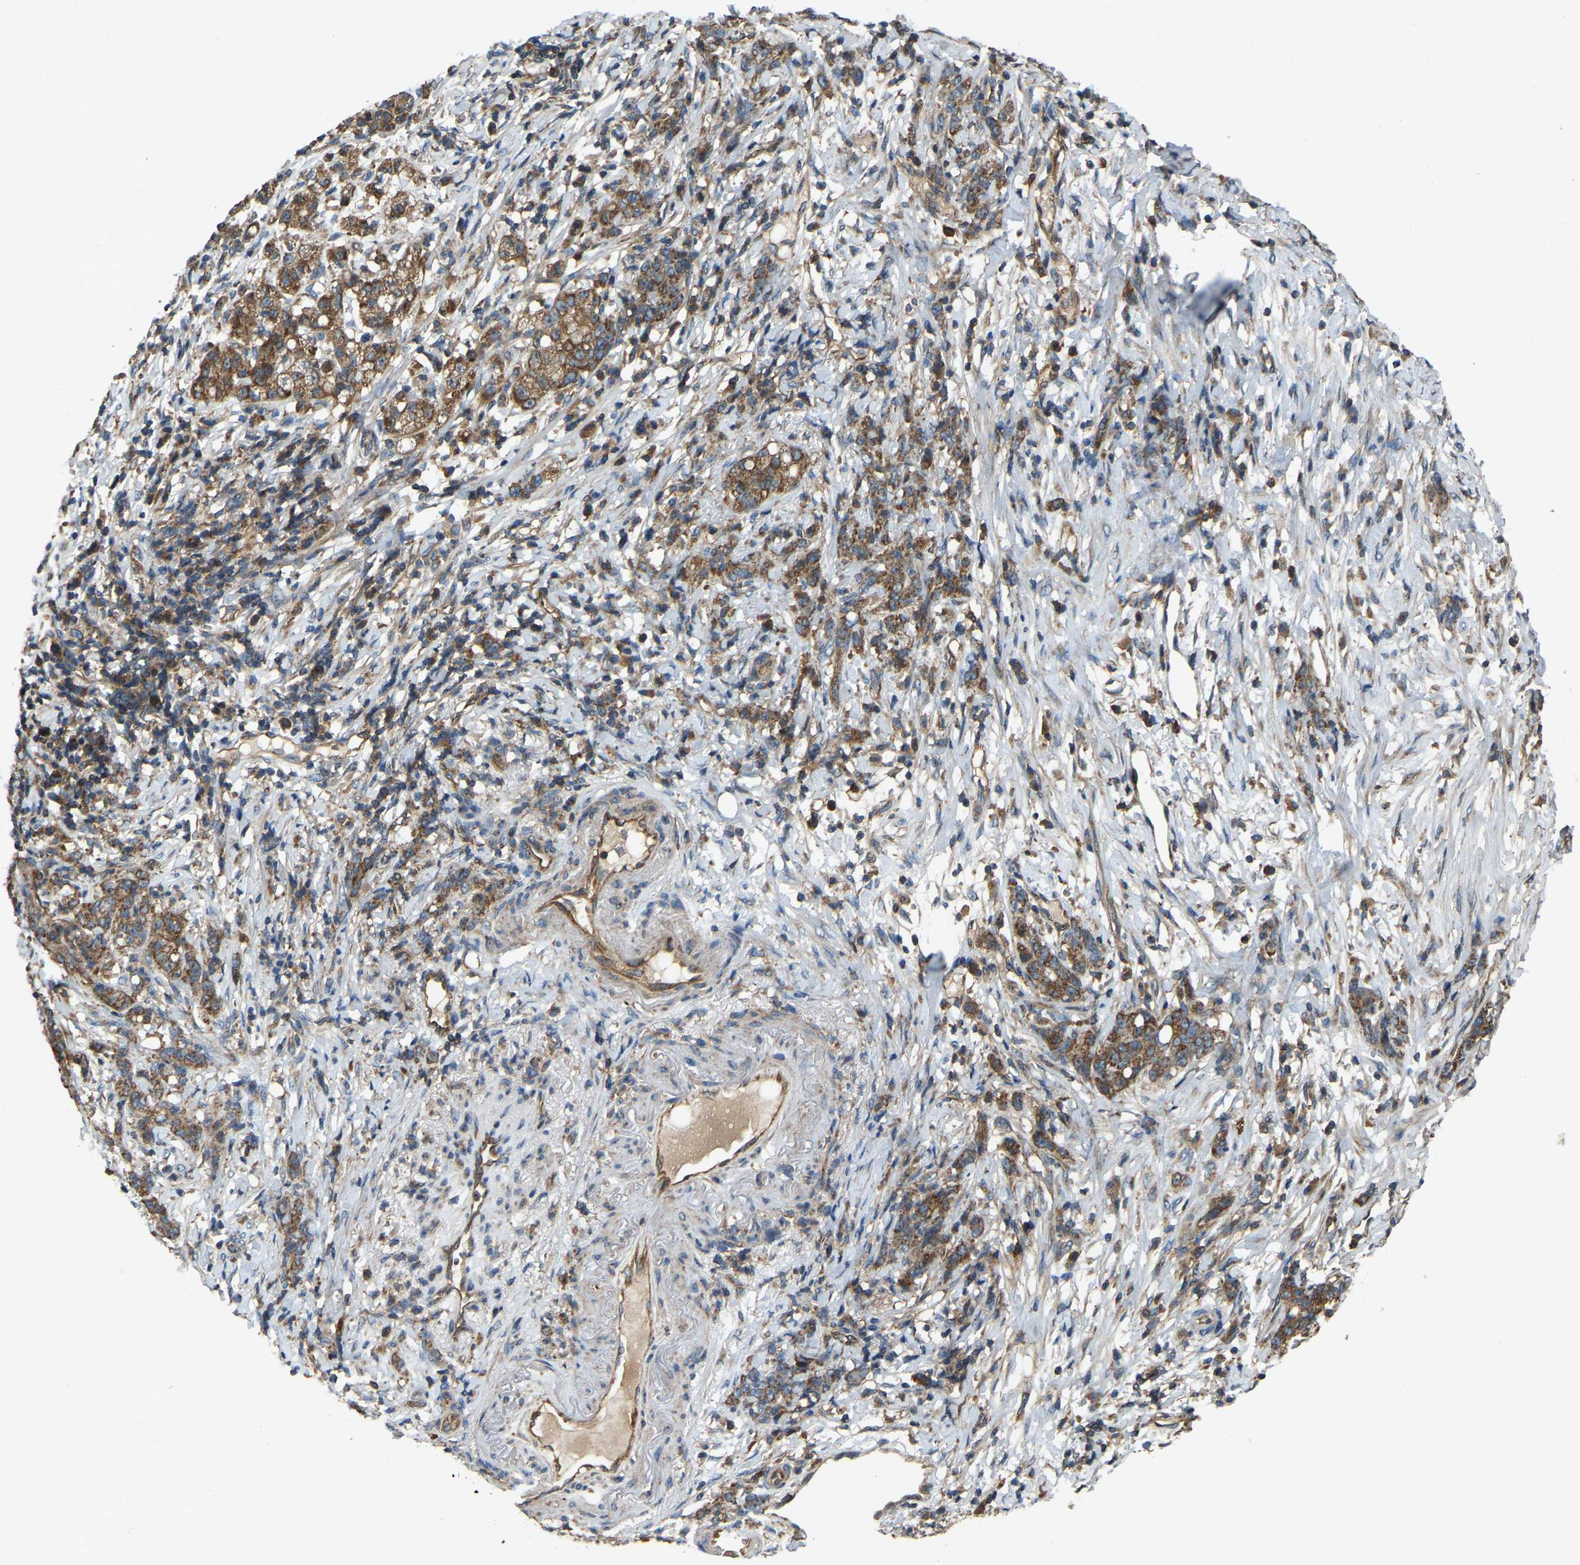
{"staining": {"intensity": "moderate", "quantity": ">75%", "location": "cytoplasmic/membranous"}, "tissue": "stomach cancer", "cell_type": "Tumor cells", "image_type": "cancer", "snomed": [{"axis": "morphology", "description": "Adenocarcinoma, NOS"}, {"axis": "topography", "description": "Stomach, lower"}], "caption": "IHC image of neoplastic tissue: human stomach adenocarcinoma stained using IHC demonstrates medium levels of moderate protein expression localized specifically in the cytoplasmic/membranous of tumor cells, appearing as a cytoplasmic/membranous brown color.", "gene": "SAMD9L", "patient": {"sex": "male", "age": 88}}